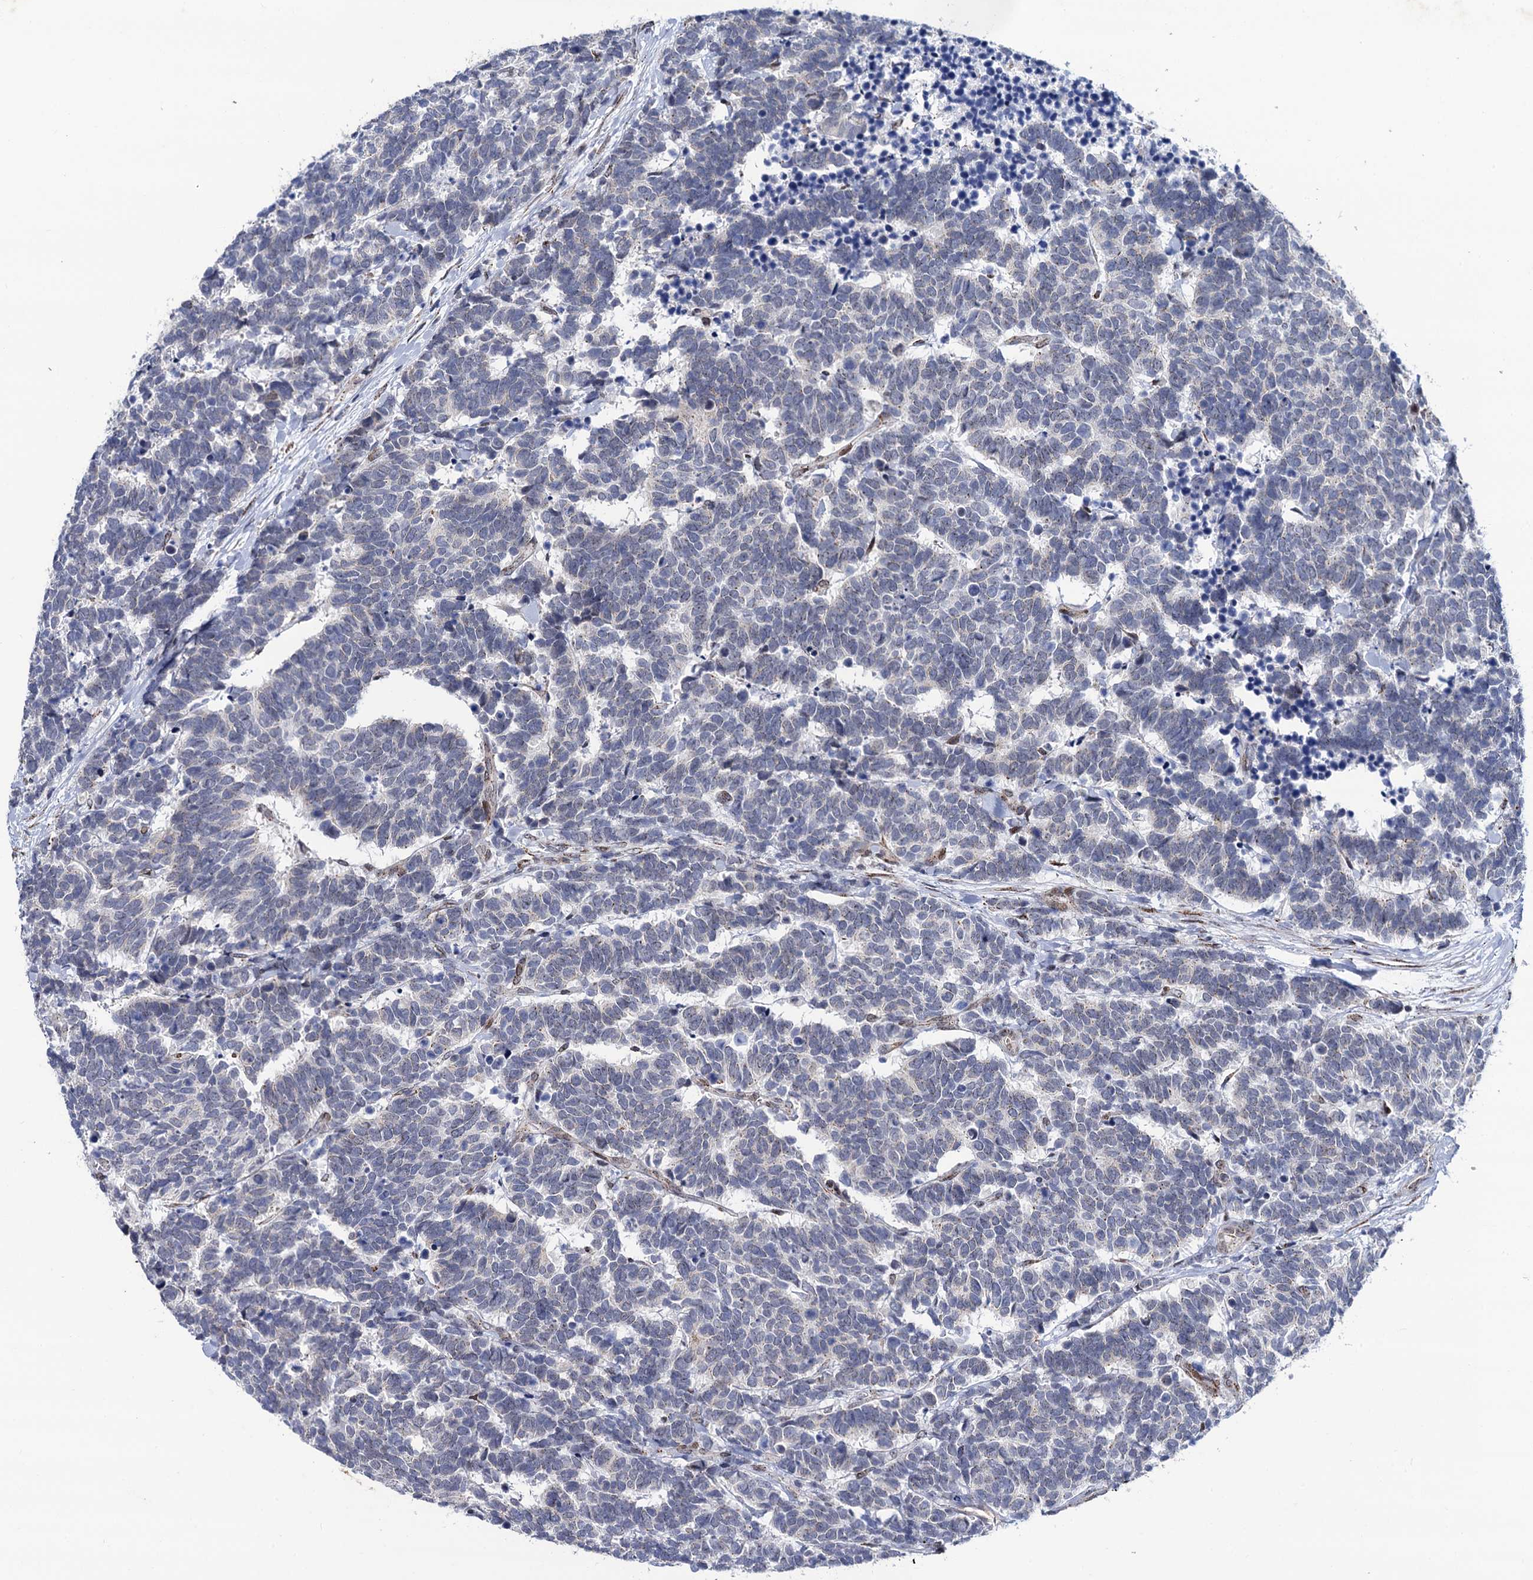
{"staining": {"intensity": "weak", "quantity": "<25%", "location": "cytoplasmic/membranous"}, "tissue": "carcinoid", "cell_type": "Tumor cells", "image_type": "cancer", "snomed": [{"axis": "morphology", "description": "Carcinoma, NOS"}, {"axis": "morphology", "description": "Carcinoid, malignant, NOS"}, {"axis": "topography", "description": "Urinary bladder"}], "caption": "The photomicrograph displays no significant expression in tumor cells of carcinoid.", "gene": "THAP2", "patient": {"sex": "male", "age": 57}}